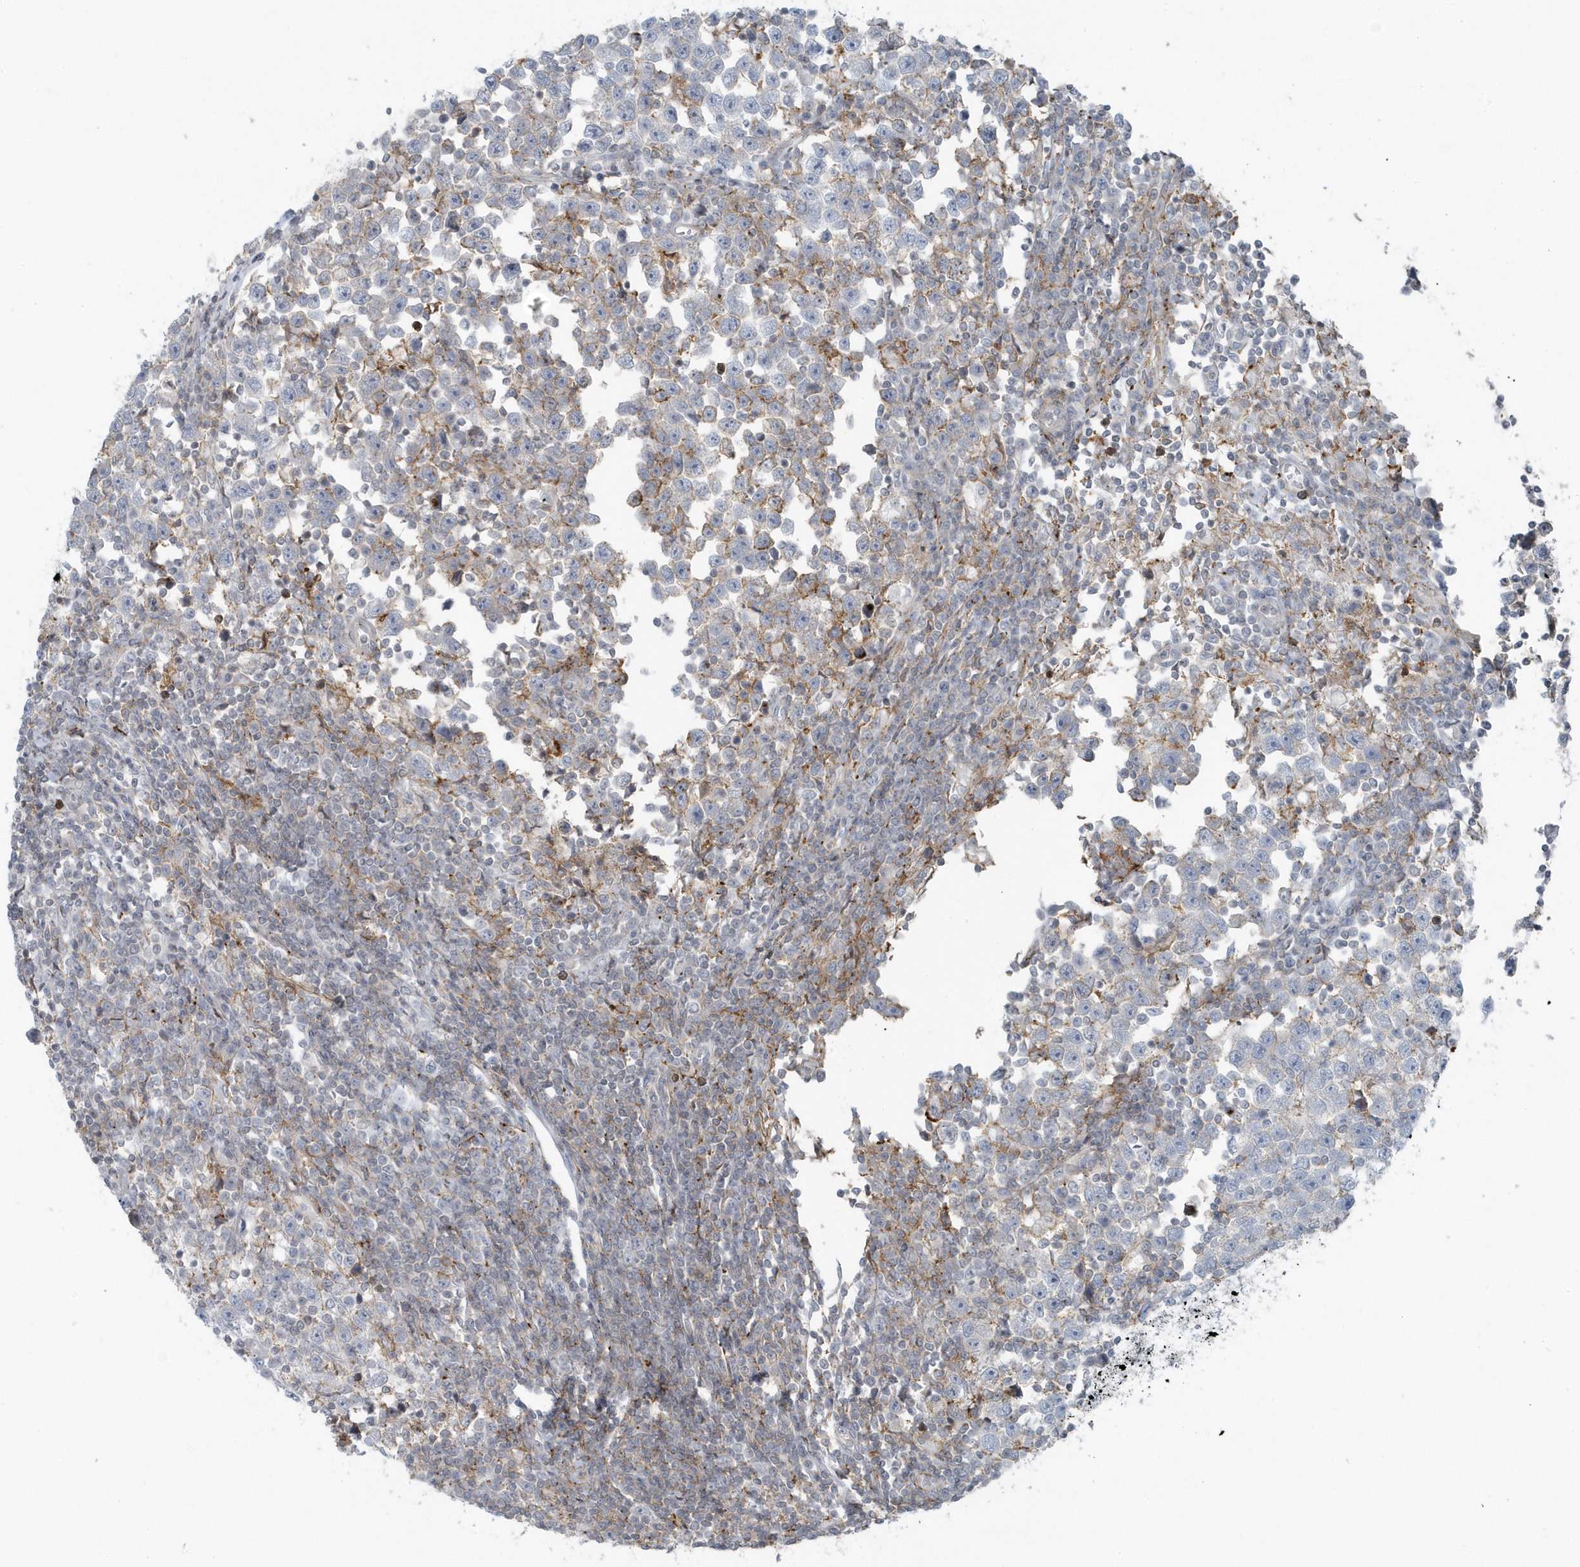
{"staining": {"intensity": "moderate", "quantity": "<25%", "location": "cytoplasmic/membranous"}, "tissue": "testis cancer", "cell_type": "Tumor cells", "image_type": "cancer", "snomed": [{"axis": "morphology", "description": "Normal tissue, NOS"}, {"axis": "morphology", "description": "Seminoma, NOS"}, {"axis": "topography", "description": "Testis"}], "caption": "DAB immunohistochemical staining of human testis cancer (seminoma) demonstrates moderate cytoplasmic/membranous protein positivity in about <25% of tumor cells.", "gene": "CACNB2", "patient": {"sex": "male", "age": 43}}